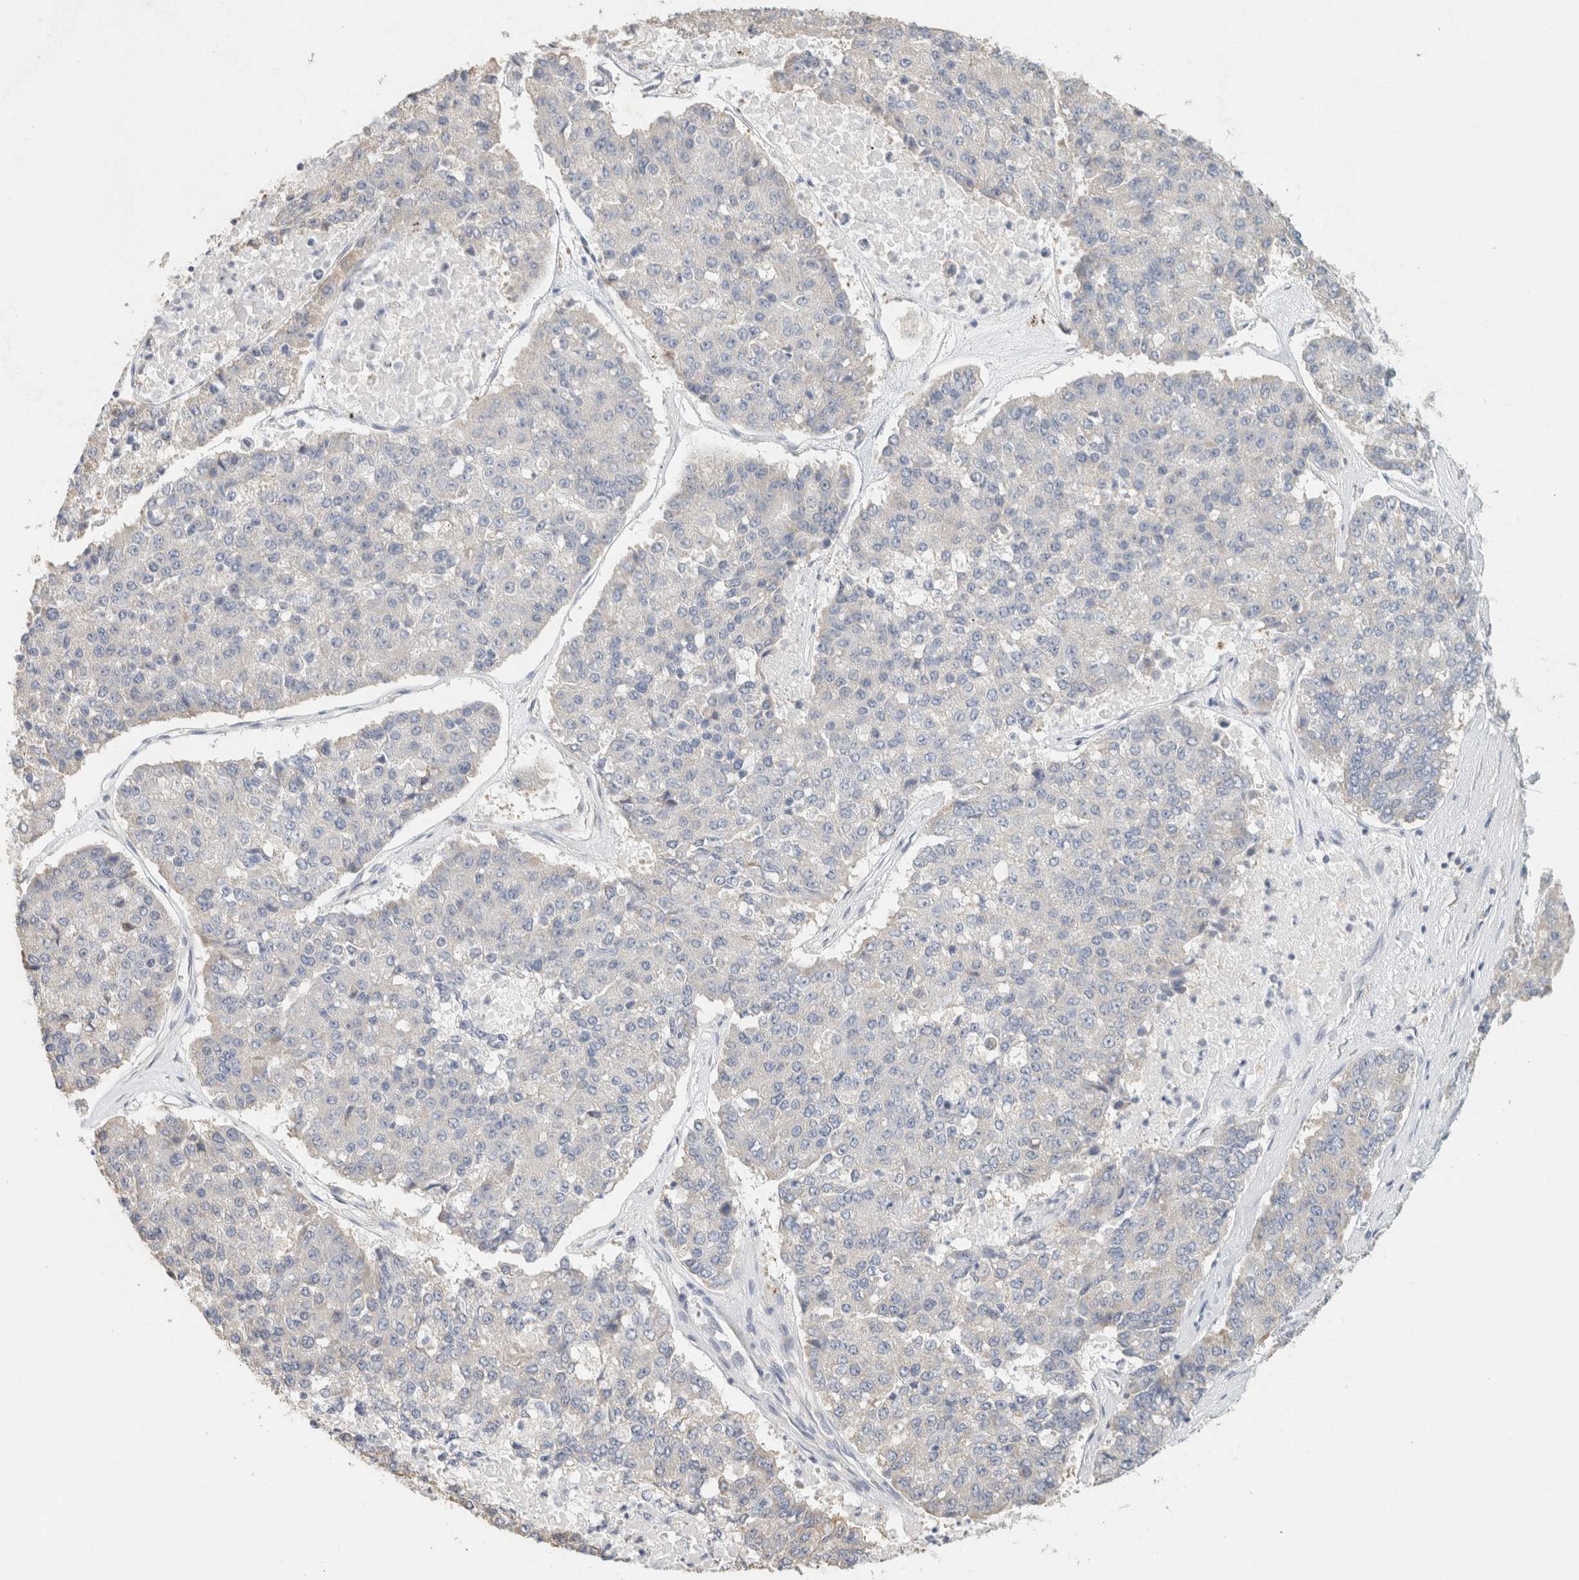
{"staining": {"intensity": "negative", "quantity": "none", "location": "none"}, "tissue": "pancreatic cancer", "cell_type": "Tumor cells", "image_type": "cancer", "snomed": [{"axis": "morphology", "description": "Adenocarcinoma, NOS"}, {"axis": "topography", "description": "Pancreas"}], "caption": "DAB immunohistochemical staining of pancreatic adenocarcinoma reveals no significant positivity in tumor cells.", "gene": "NEFM", "patient": {"sex": "male", "age": 50}}